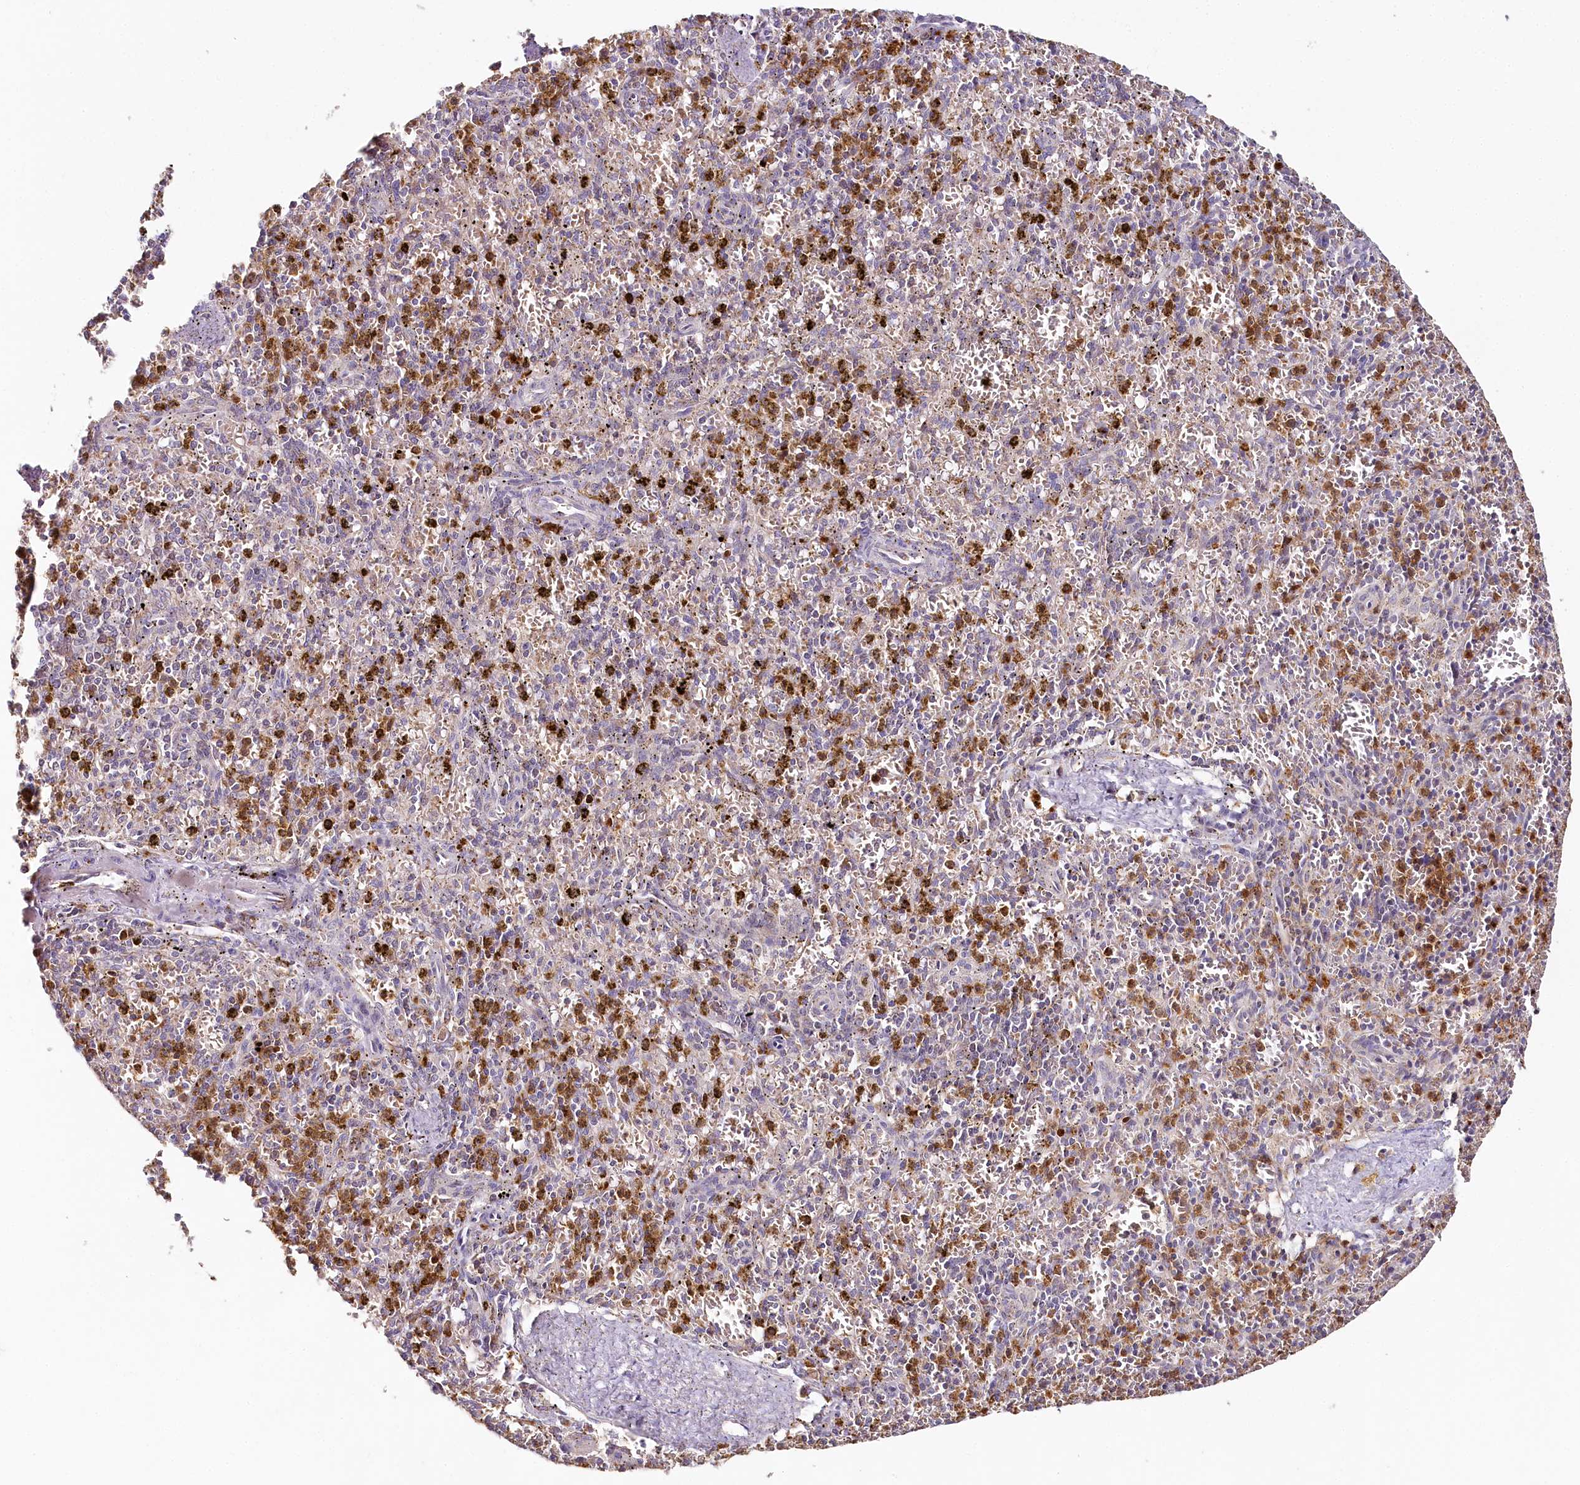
{"staining": {"intensity": "strong", "quantity": "<25%", "location": "cytoplasmic/membranous"}, "tissue": "spleen", "cell_type": "Cells in red pulp", "image_type": "normal", "snomed": [{"axis": "morphology", "description": "Normal tissue, NOS"}, {"axis": "topography", "description": "Spleen"}], "caption": "High-power microscopy captured an IHC photomicrograph of normal spleen, revealing strong cytoplasmic/membranous positivity in about <25% of cells in red pulp.", "gene": "MMP25", "patient": {"sex": "male", "age": 72}}